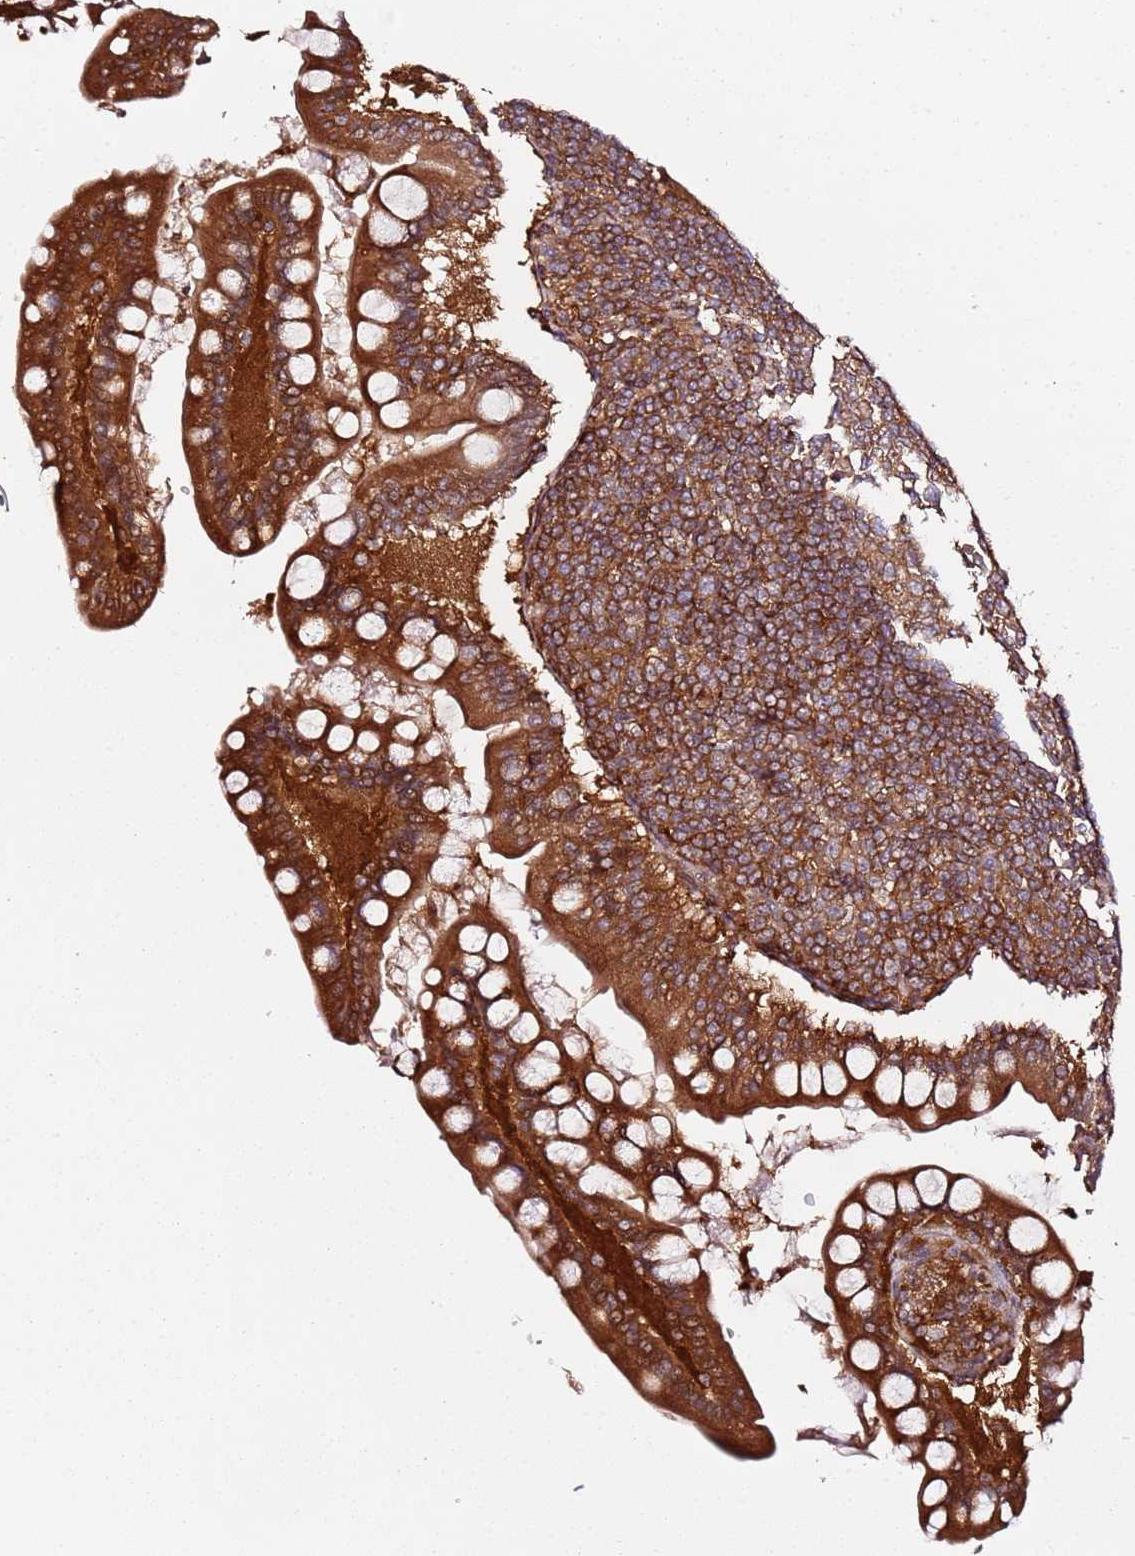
{"staining": {"intensity": "strong", "quantity": ">75%", "location": "cytoplasmic/membranous"}, "tissue": "small intestine", "cell_type": "Glandular cells", "image_type": "normal", "snomed": [{"axis": "morphology", "description": "Normal tissue, NOS"}, {"axis": "topography", "description": "Small intestine"}], "caption": "Protein analysis of benign small intestine demonstrates strong cytoplasmic/membranous staining in approximately >75% of glandular cells.", "gene": "PRMT7", "patient": {"sex": "male", "age": 7}}